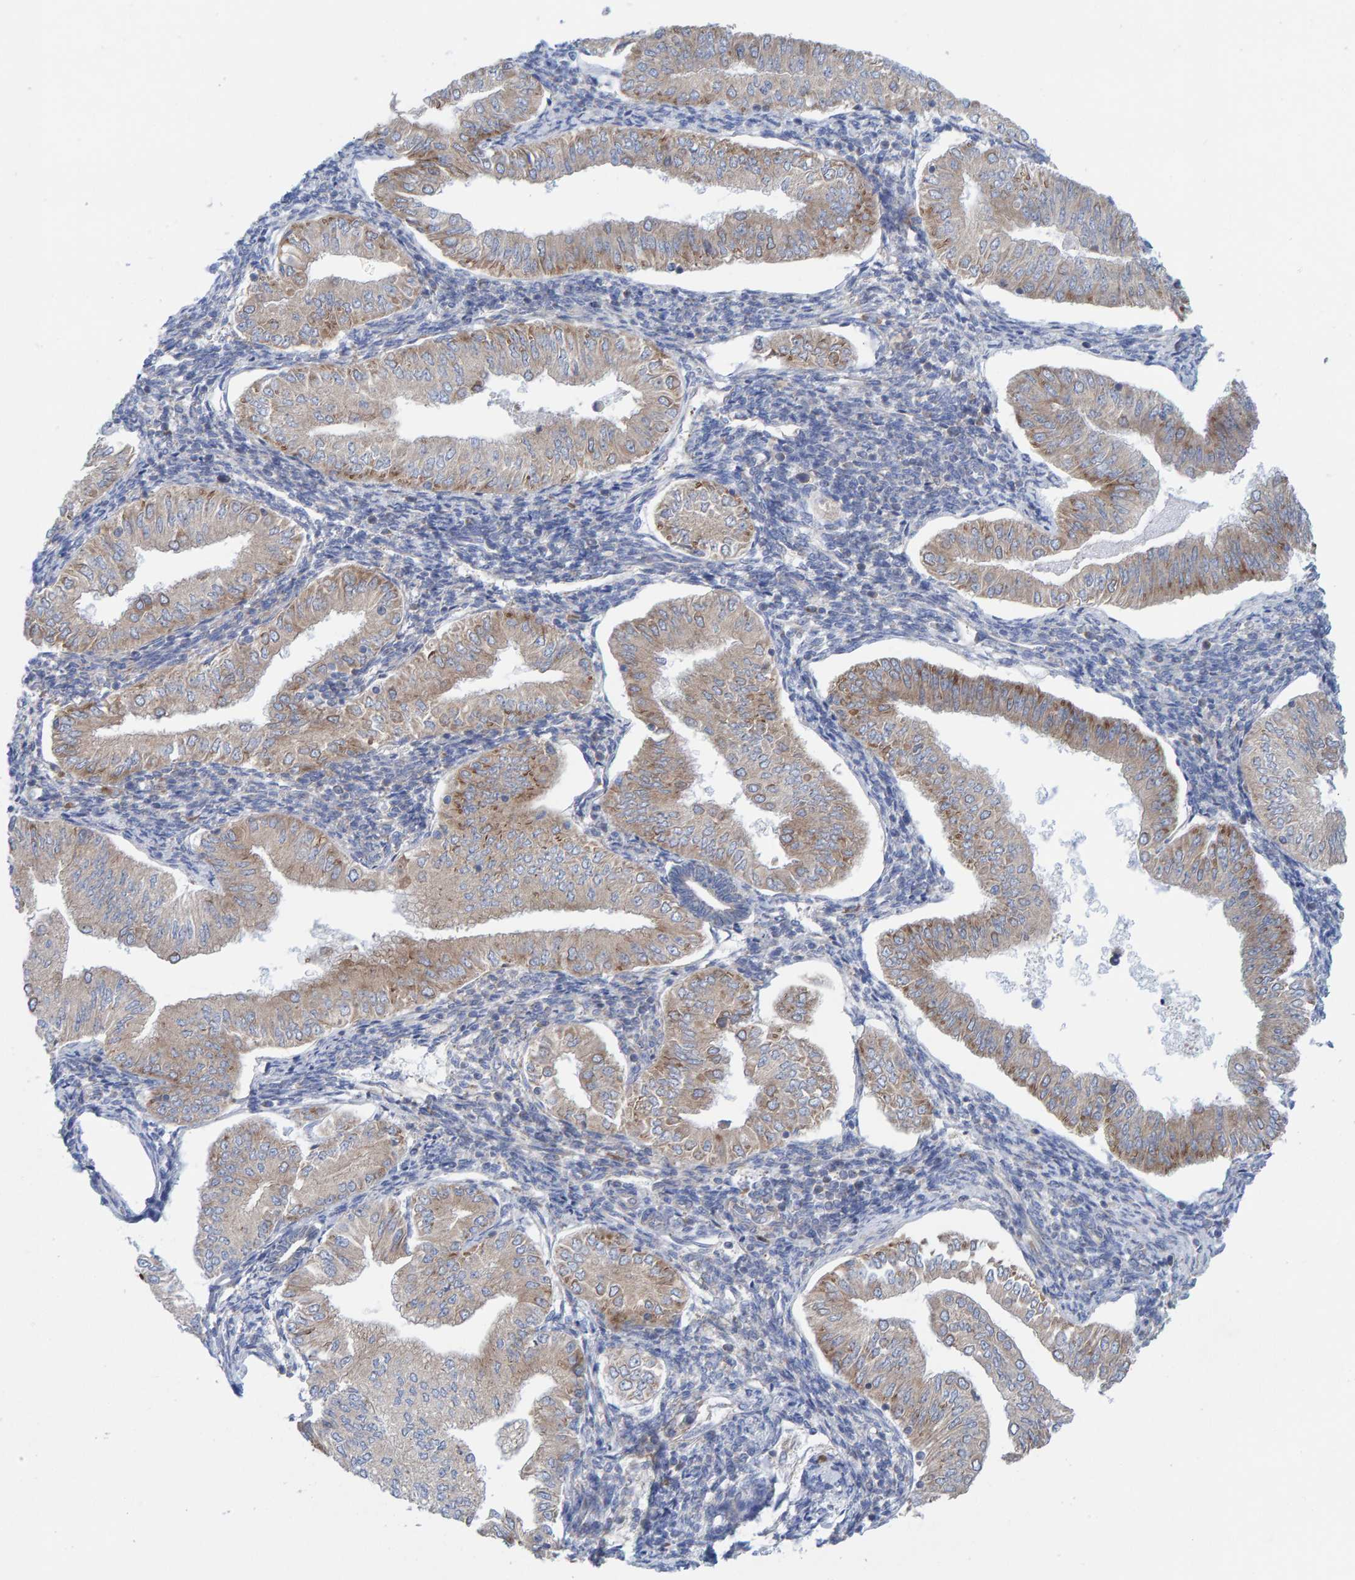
{"staining": {"intensity": "weak", "quantity": ">75%", "location": "cytoplasmic/membranous"}, "tissue": "endometrial cancer", "cell_type": "Tumor cells", "image_type": "cancer", "snomed": [{"axis": "morphology", "description": "Normal tissue, NOS"}, {"axis": "morphology", "description": "Adenocarcinoma, NOS"}, {"axis": "topography", "description": "Endometrium"}], "caption": "Immunohistochemistry (IHC) micrograph of adenocarcinoma (endometrial) stained for a protein (brown), which demonstrates low levels of weak cytoplasmic/membranous staining in about >75% of tumor cells.", "gene": "CDK5RAP3", "patient": {"sex": "female", "age": 53}}